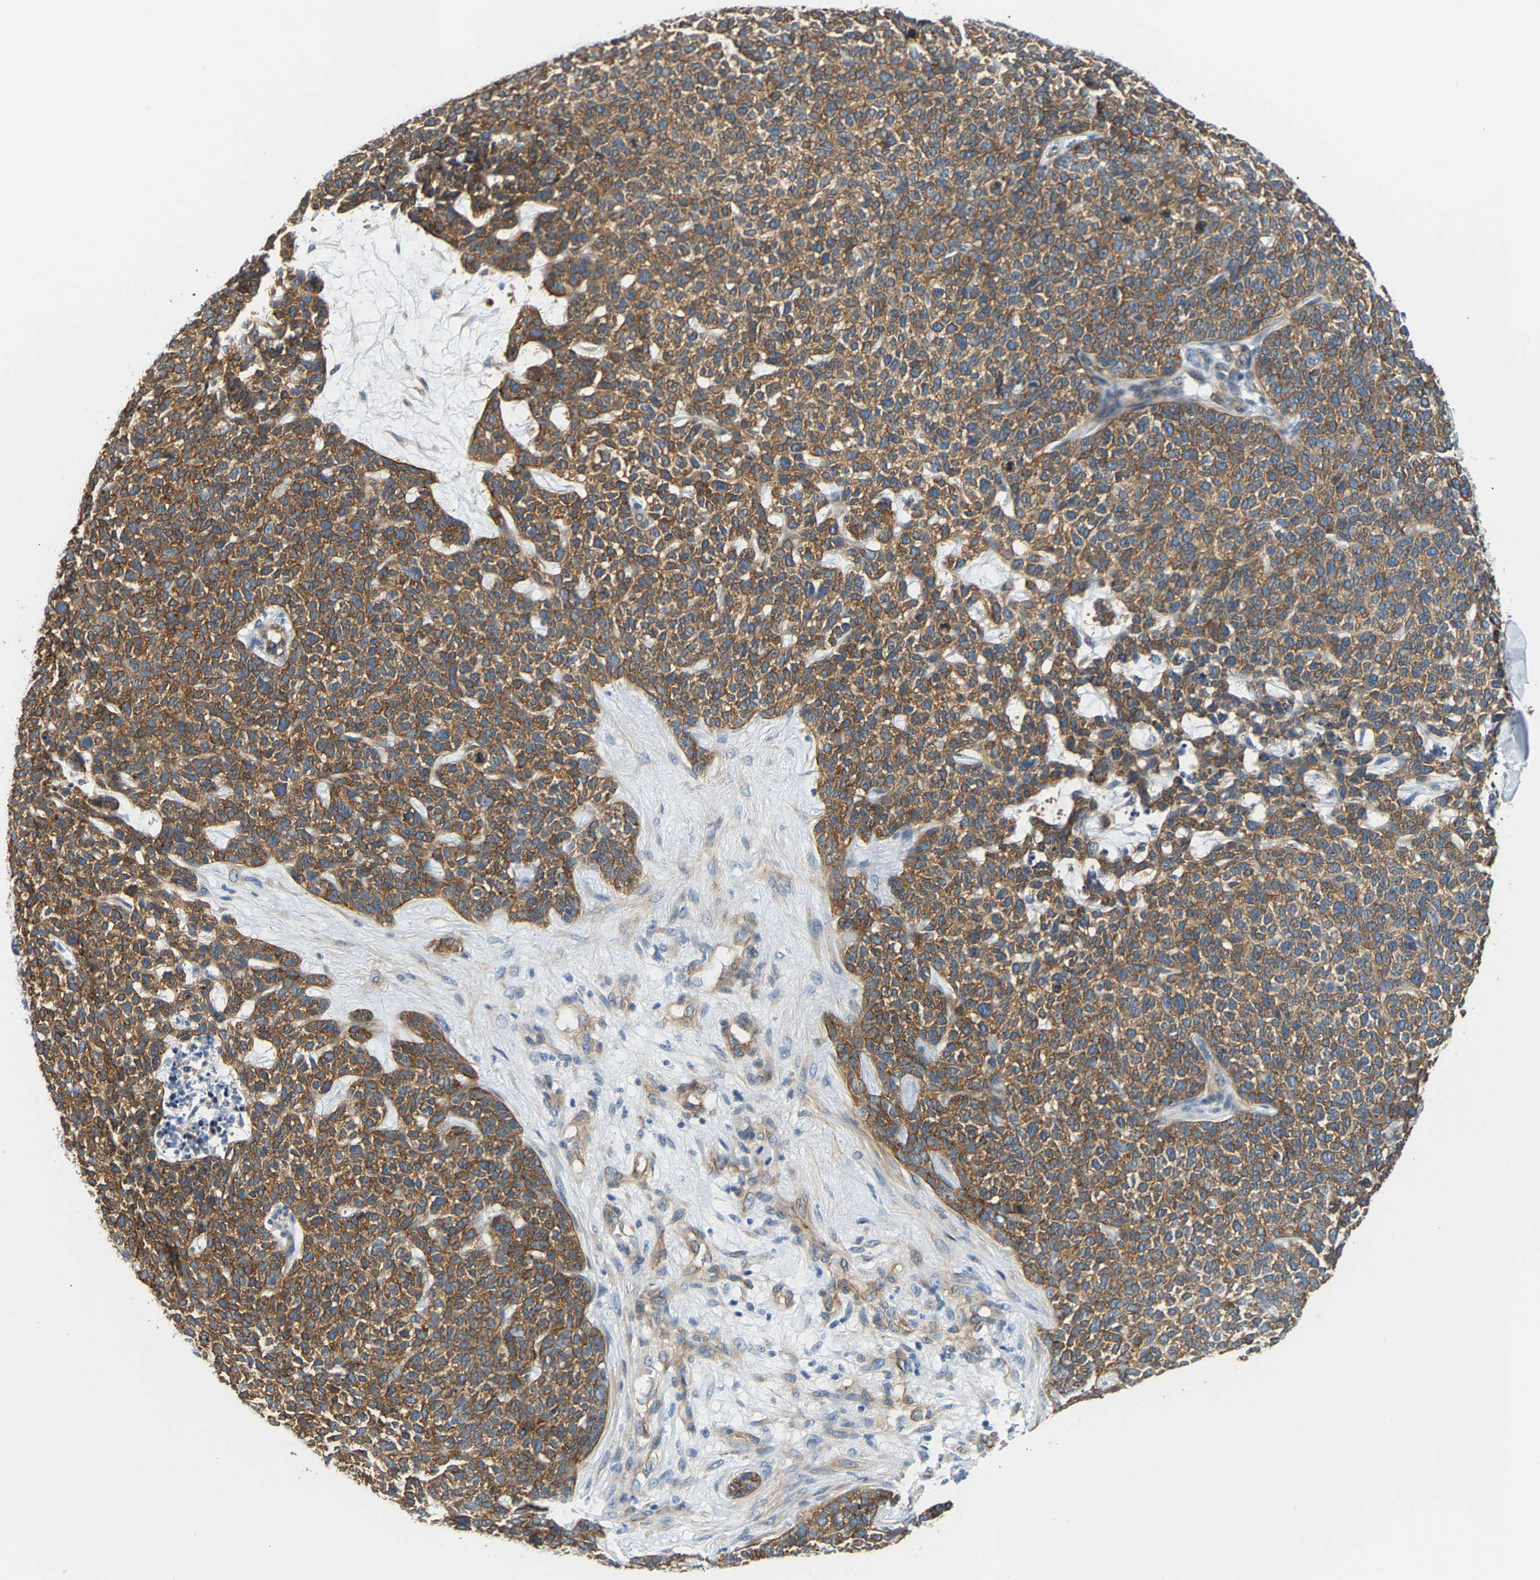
{"staining": {"intensity": "moderate", "quantity": ">75%", "location": "cytoplasmic/membranous"}, "tissue": "skin cancer", "cell_type": "Tumor cells", "image_type": "cancer", "snomed": [{"axis": "morphology", "description": "Basal cell carcinoma"}, {"axis": "topography", "description": "Skin"}], "caption": "Human skin cancer (basal cell carcinoma) stained for a protein (brown) reveals moderate cytoplasmic/membranous positive positivity in about >75% of tumor cells.", "gene": "PAWR", "patient": {"sex": "female", "age": 84}}